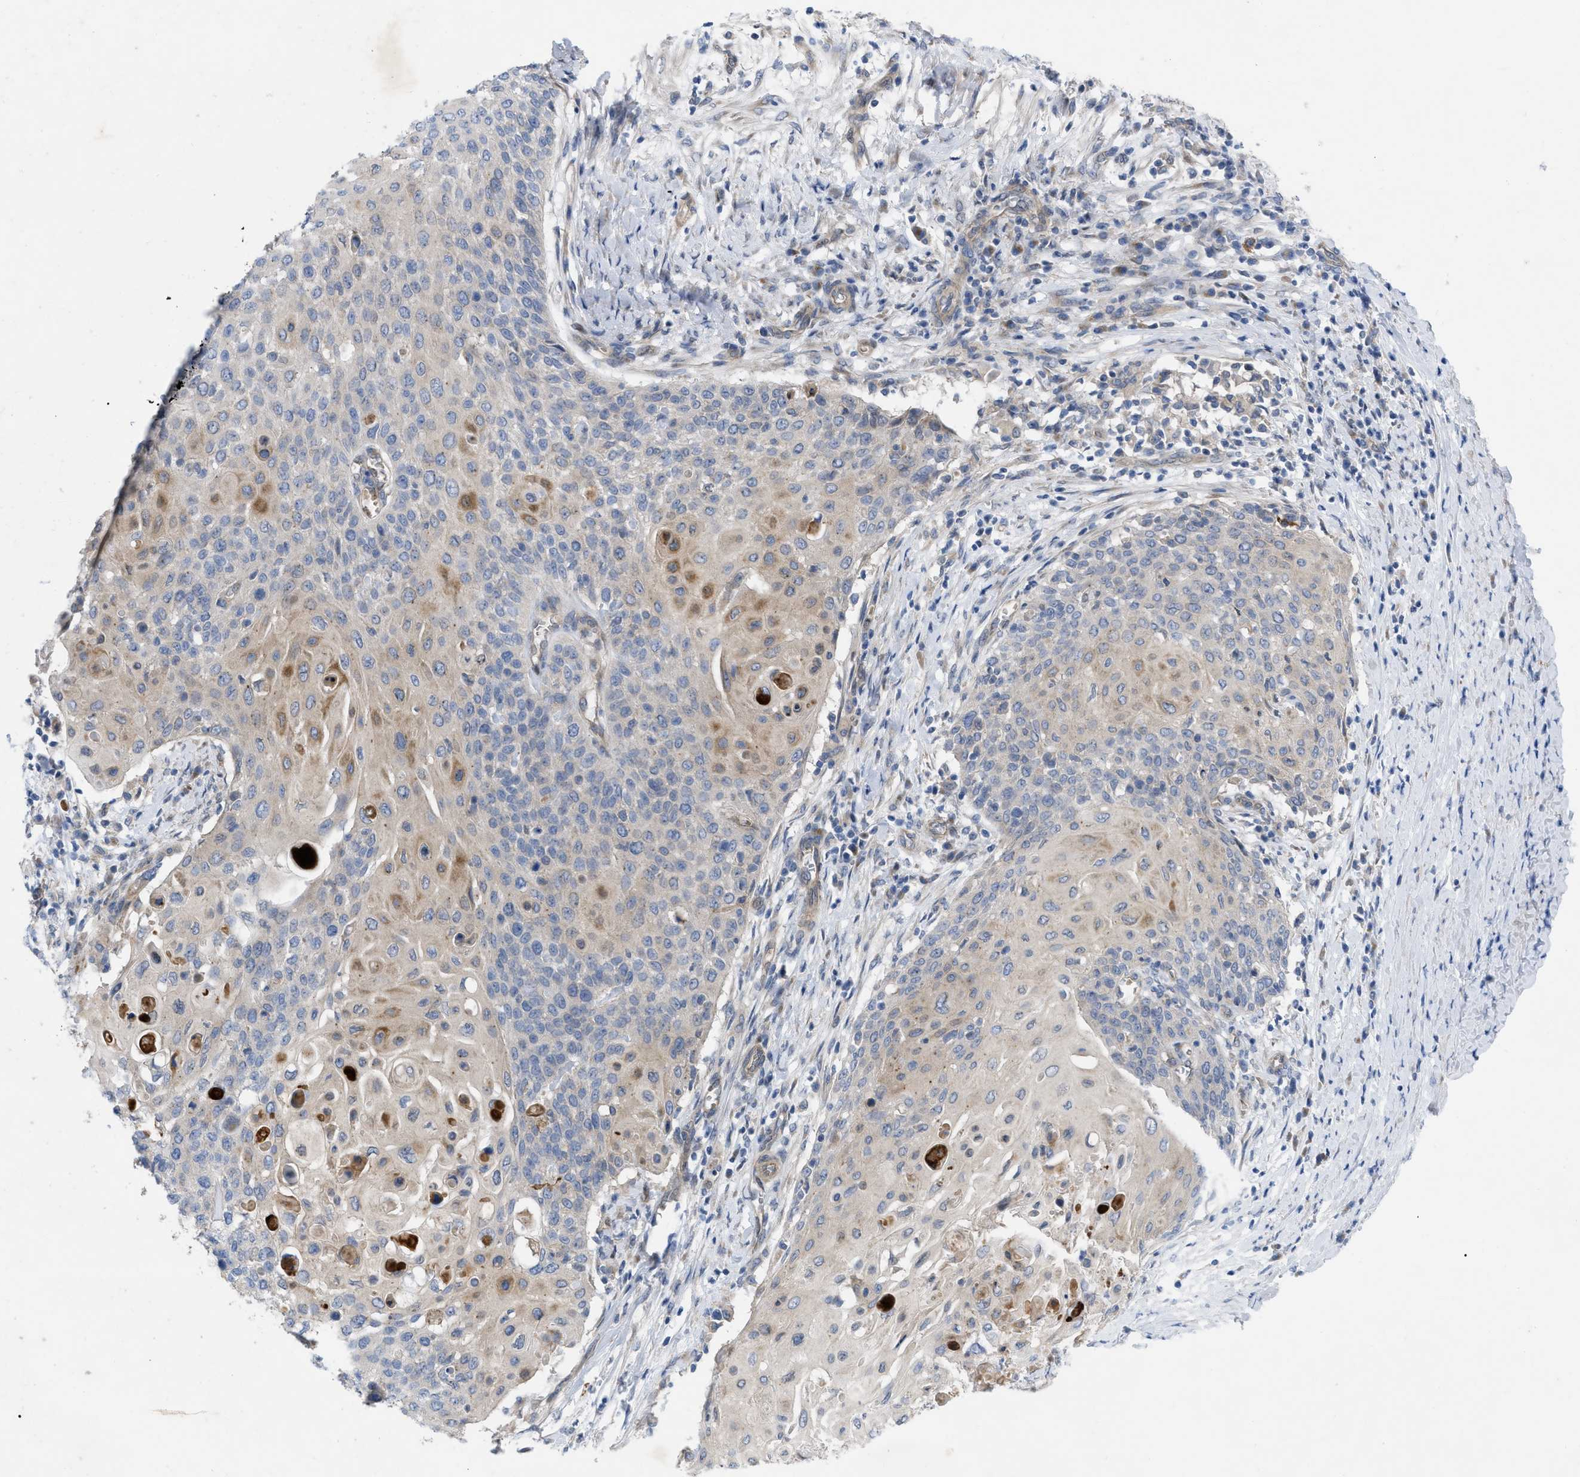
{"staining": {"intensity": "weak", "quantity": "25%-75%", "location": "cytoplasmic/membranous"}, "tissue": "cervical cancer", "cell_type": "Tumor cells", "image_type": "cancer", "snomed": [{"axis": "morphology", "description": "Squamous cell carcinoma, NOS"}, {"axis": "topography", "description": "Cervix"}], "caption": "Protein expression analysis of cervical cancer (squamous cell carcinoma) reveals weak cytoplasmic/membranous staining in about 25%-75% of tumor cells.", "gene": "NDEL1", "patient": {"sex": "female", "age": 39}}